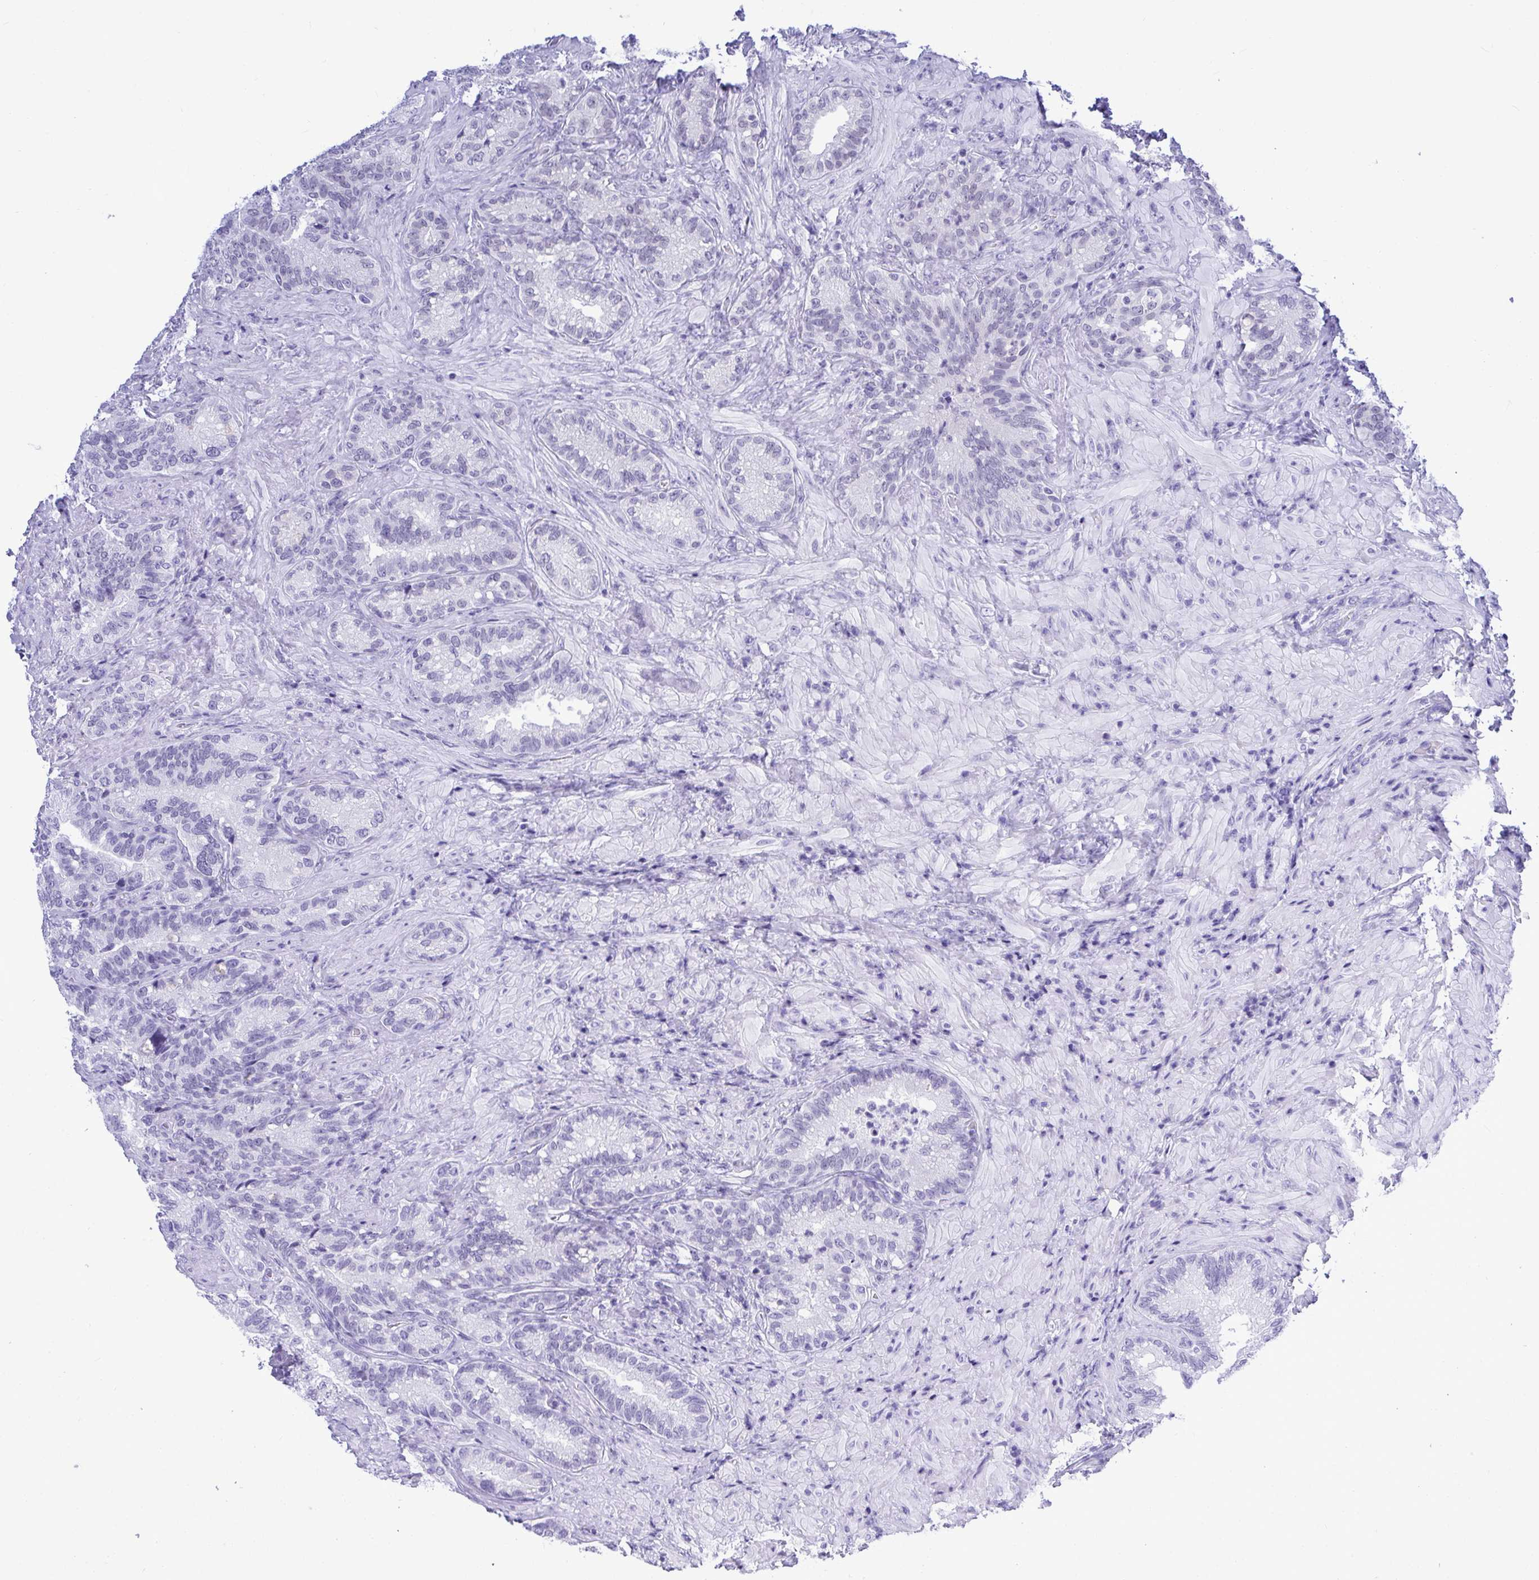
{"staining": {"intensity": "negative", "quantity": "none", "location": "none"}, "tissue": "seminal vesicle", "cell_type": "Glandular cells", "image_type": "normal", "snomed": [{"axis": "morphology", "description": "Normal tissue, NOS"}, {"axis": "topography", "description": "Seminal veicle"}], "caption": "Unremarkable seminal vesicle was stained to show a protein in brown. There is no significant expression in glandular cells. (Stains: DAB (3,3'-diaminobenzidine) immunohistochemistry (IHC) with hematoxylin counter stain, Microscopy: brightfield microscopy at high magnification).", "gene": "THOP1", "patient": {"sex": "male", "age": 68}}